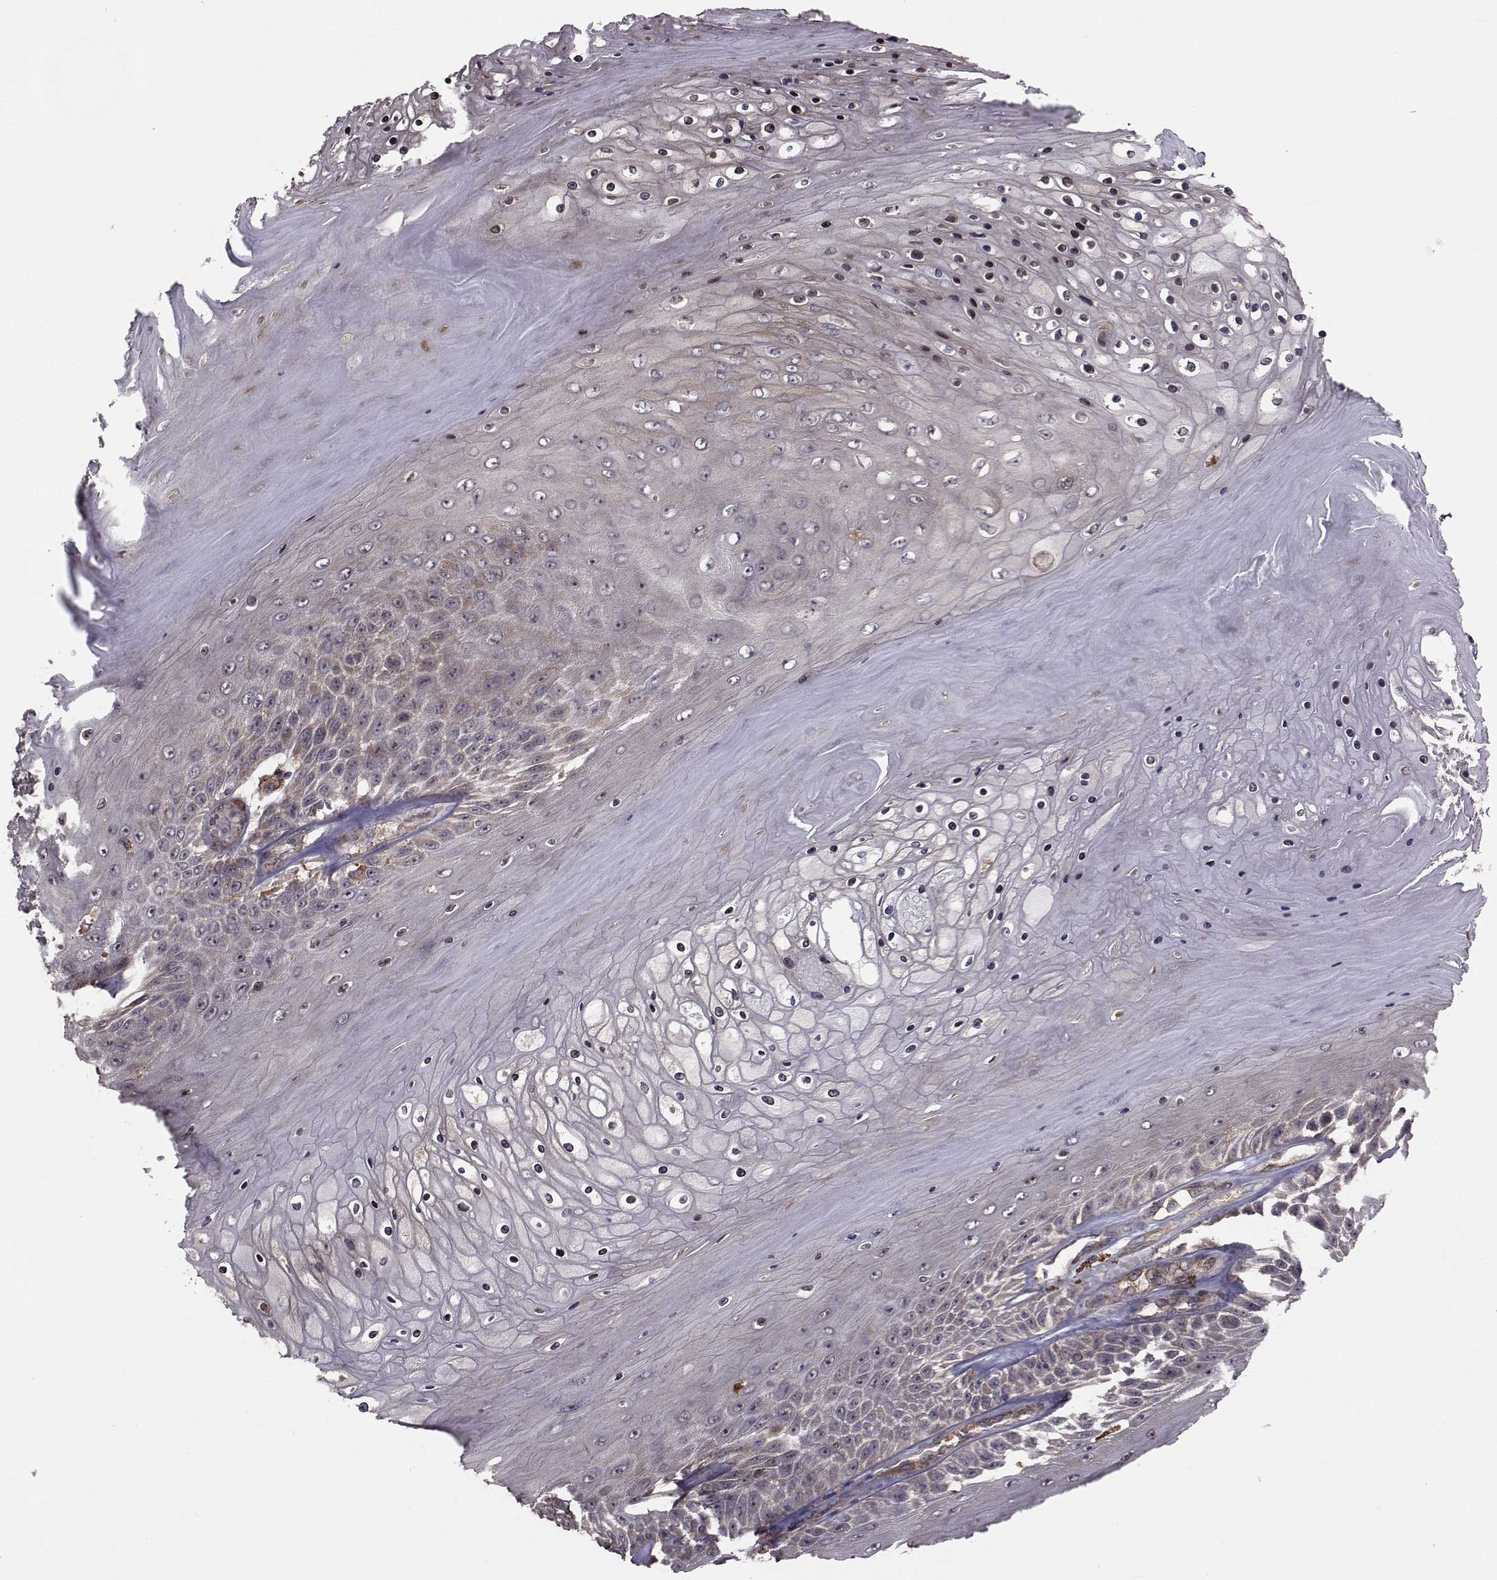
{"staining": {"intensity": "negative", "quantity": "none", "location": "none"}, "tissue": "skin cancer", "cell_type": "Tumor cells", "image_type": "cancer", "snomed": [{"axis": "morphology", "description": "Squamous cell carcinoma, NOS"}, {"axis": "topography", "description": "Skin"}], "caption": "Micrograph shows no protein expression in tumor cells of squamous cell carcinoma (skin) tissue.", "gene": "TRIP10", "patient": {"sex": "male", "age": 62}}